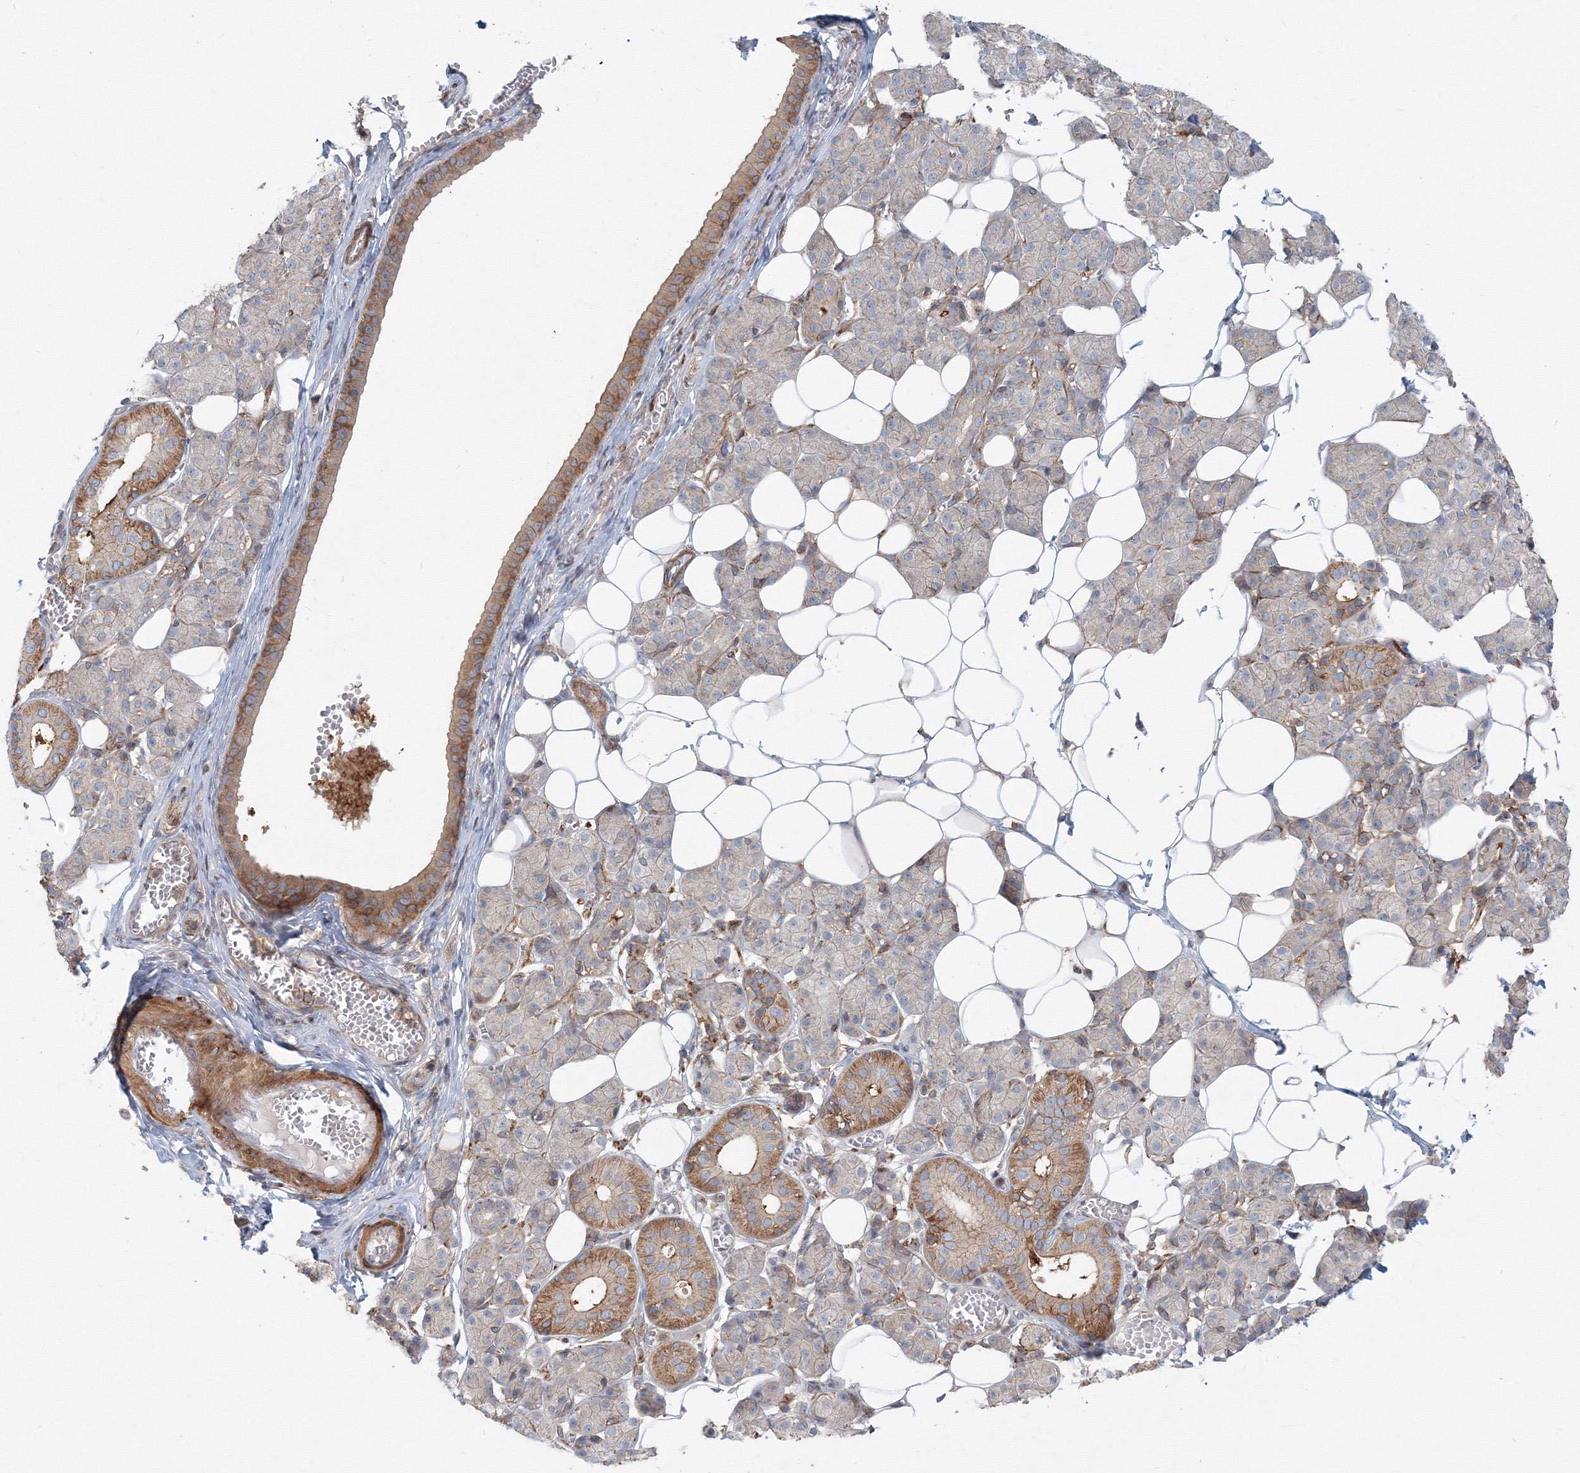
{"staining": {"intensity": "moderate", "quantity": "<25%", "location": "cytoplasmic/membranous"}, "tissue": "salivary gland", "cell_type": "Glandular cells", "image_type": "normal", "snomed": [{"axis": "morphology", "description": "Normal tissue, NOS"}, {"axis": "topography", "description": "Salivary gland"}], "caption": "IHC (DAB) staining of normal human salivary gland shows moderate cytoplasmic/membranous protein positivity in about <25% of glandular cells.", "gene": "SH3PXD2A", "patient": {"sex": "female", "age": 33}}